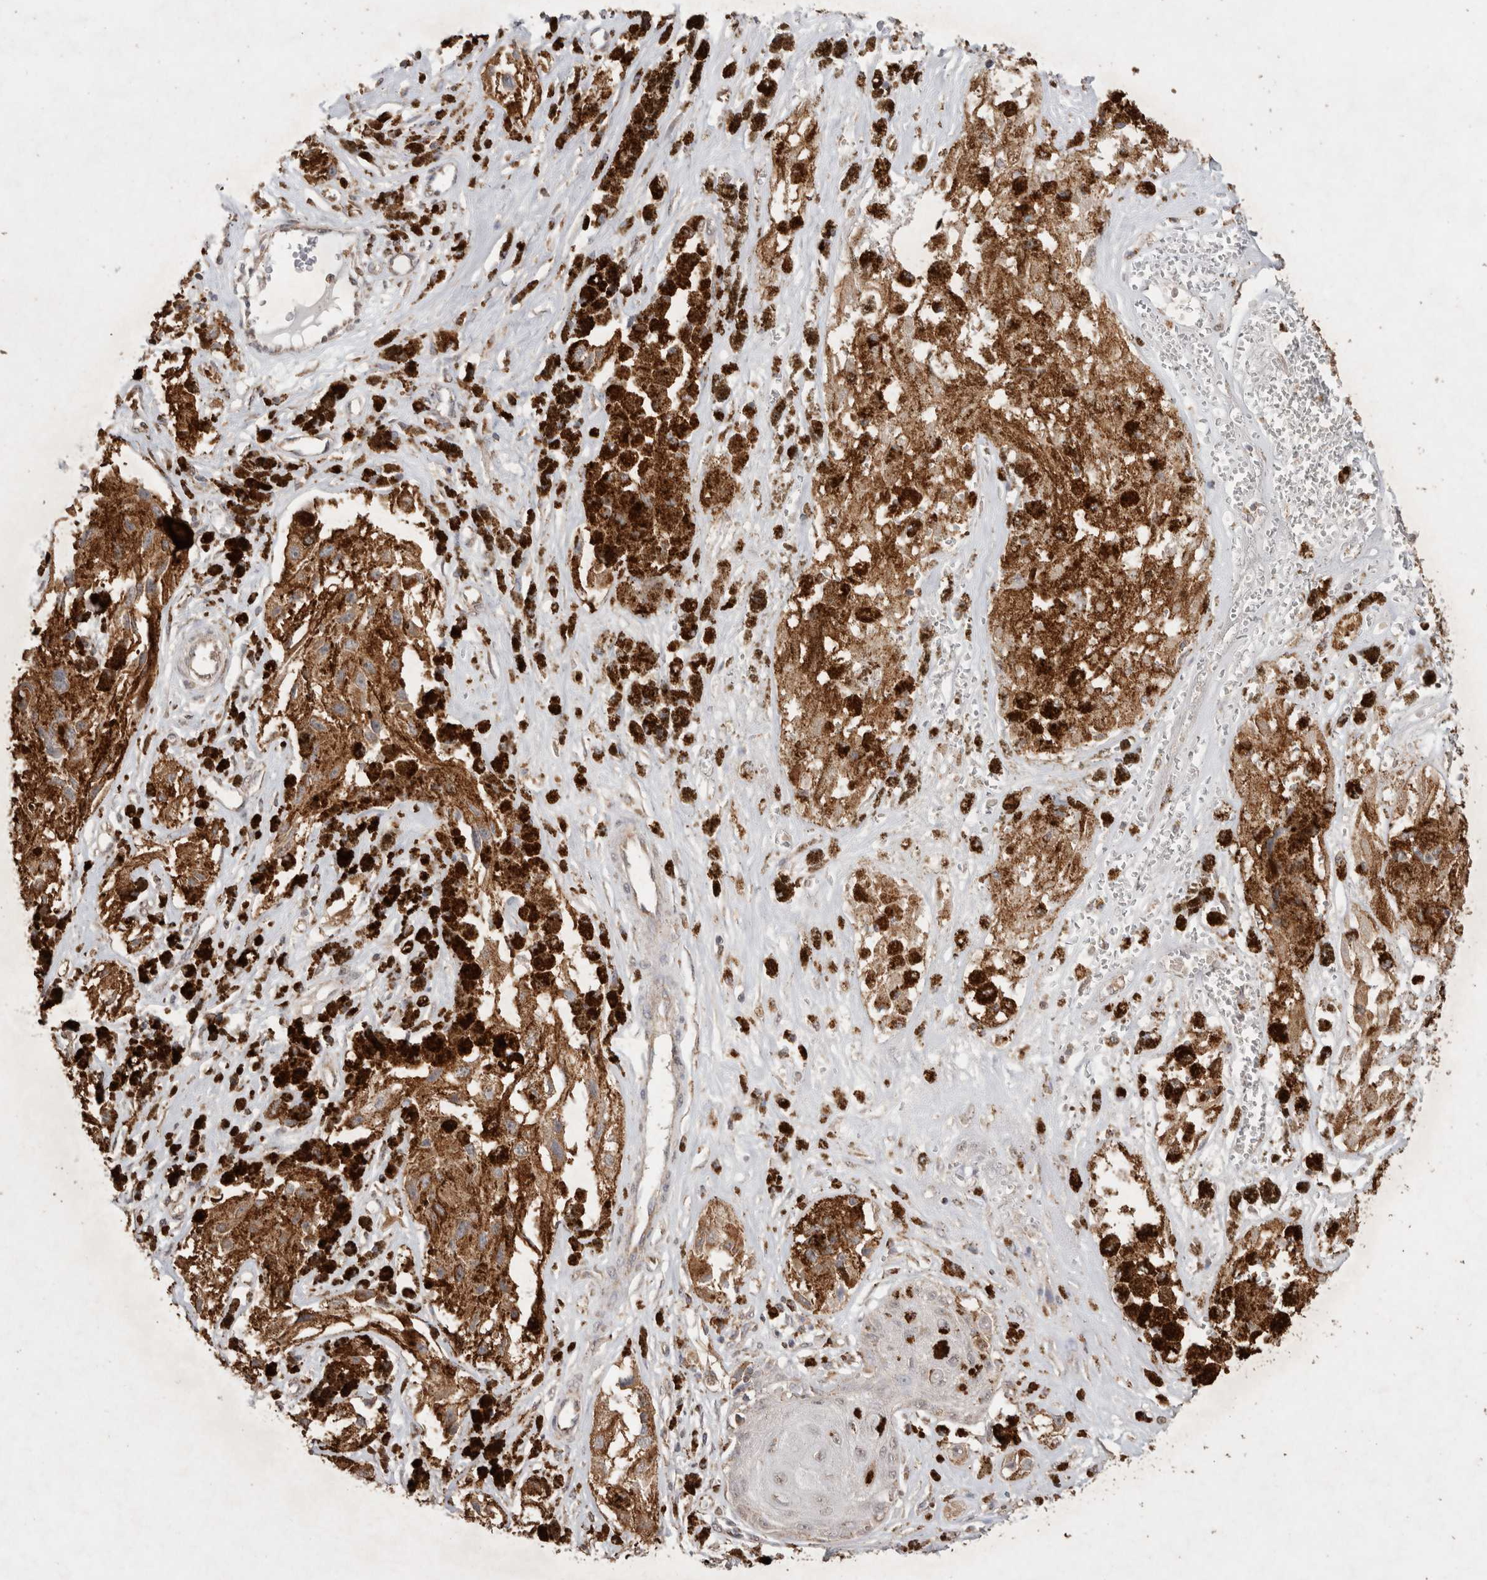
{"staining": {"intensity": "moderate", "quantity": ">75%", "location": "cytoplasmic/membranous"}, "tissue": "melanoma", "cell_type": "Tumor cells", "image_type": "cancer", "snomed": [{"axis": "morphology", "description": "Malignant melanoma, NOS"}, {"axis": "topography", "description": "Skin"}], "caption": "Protein analysis of malignant melanoma tissue shows moderate cytoplasmic/membranous staining in about >75% of tumor cells.", "gene": "ACADM", "patient": {"sex": "male", "age": 88}}